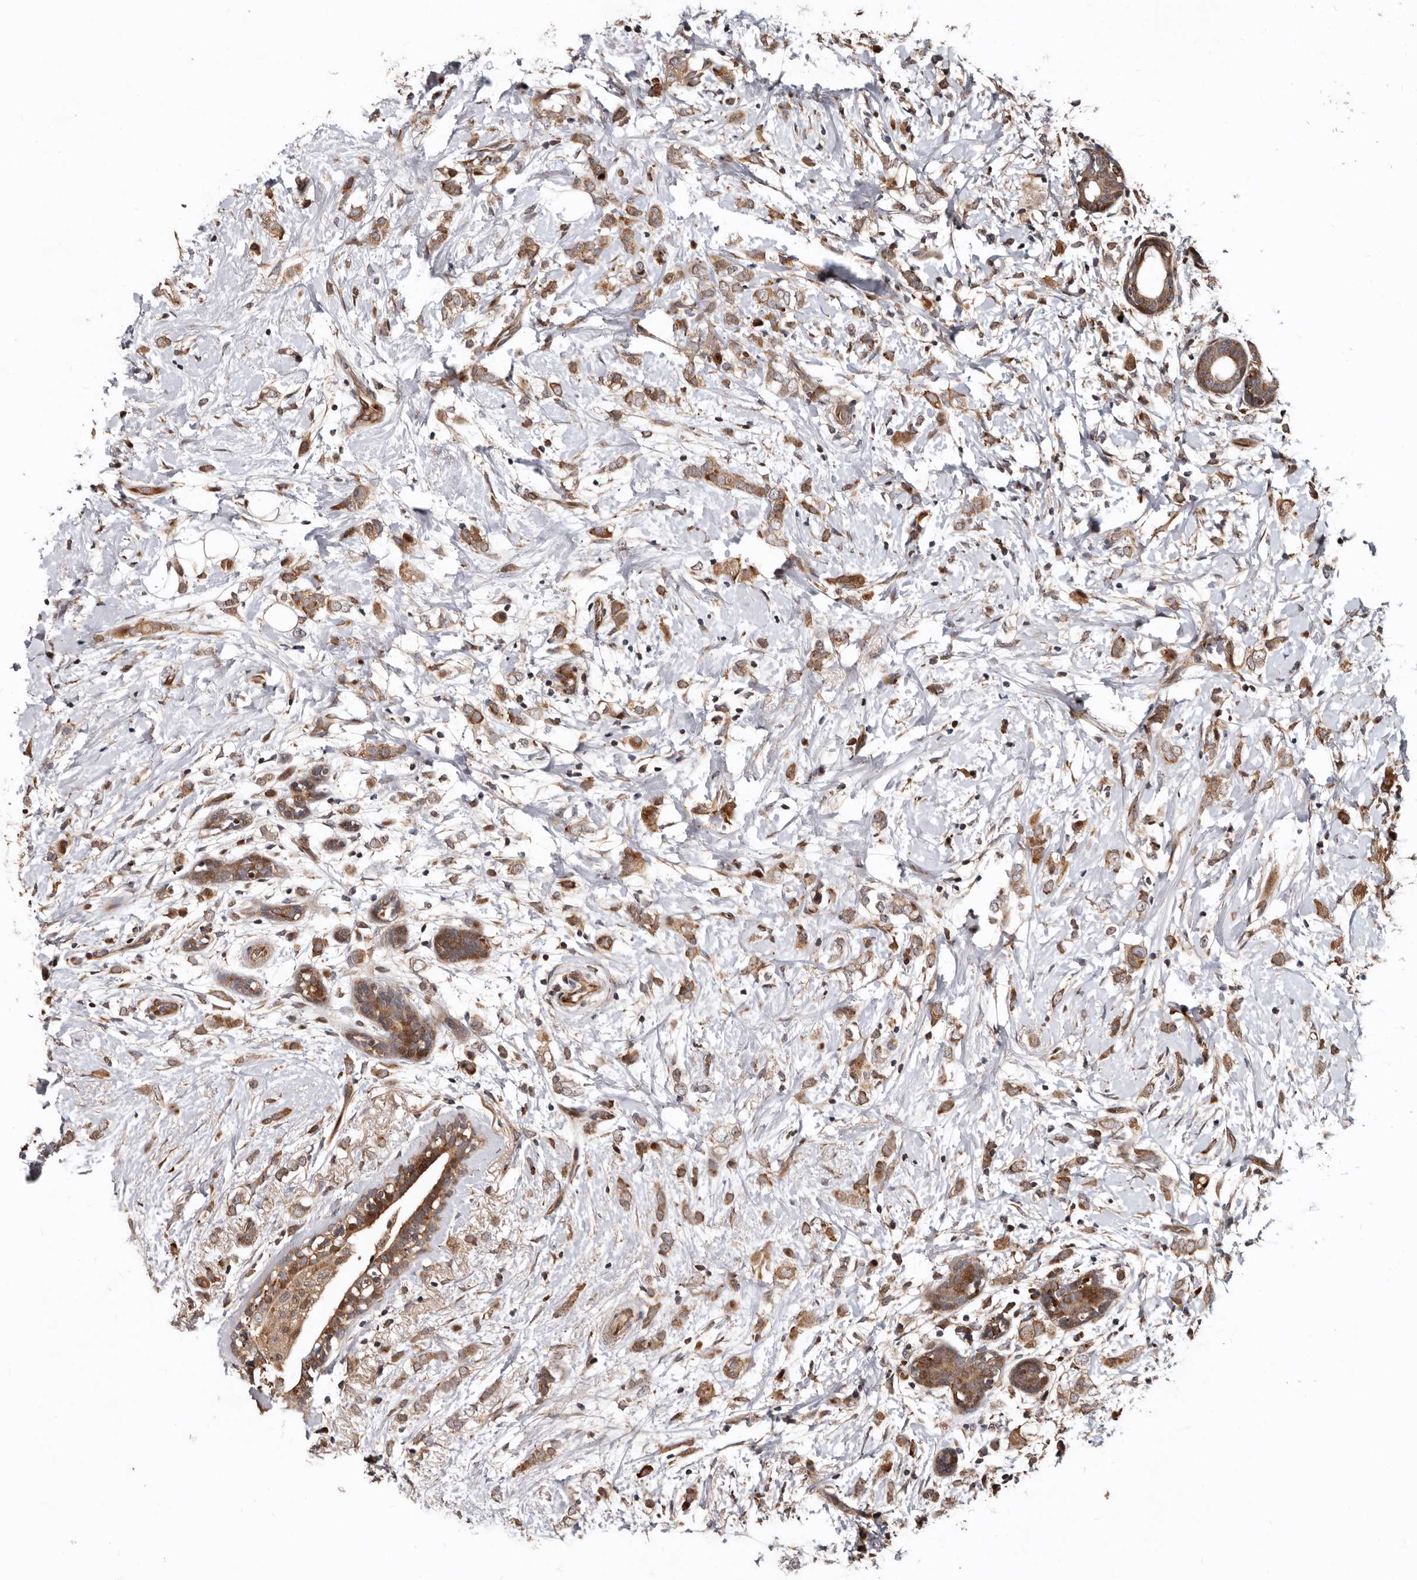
{"staining": {"intensity": "moderate", "quantity": ">75%", "location": "cytoplasmic/membranous"}, "tissue": "breast cancer", "cell_type": "Tumor cells", "image_type": "cancer", "snomed": [{"axis": "morphology", "description": "Normal tissue, NOS"}, {"axis": "morphology", "description": "Lobular carcinoma"}, {"axis": "topography", "description": "Breast"}], "caption": "Immunohistochemistry (IHC) of breast lobular carcinoma exhibits medium levels of moderate cytoplasmic/membranous staining in approximately >75% of tumor cells.", "gene": "WEE2", "patient": {"sex": "female", "age": 47}}